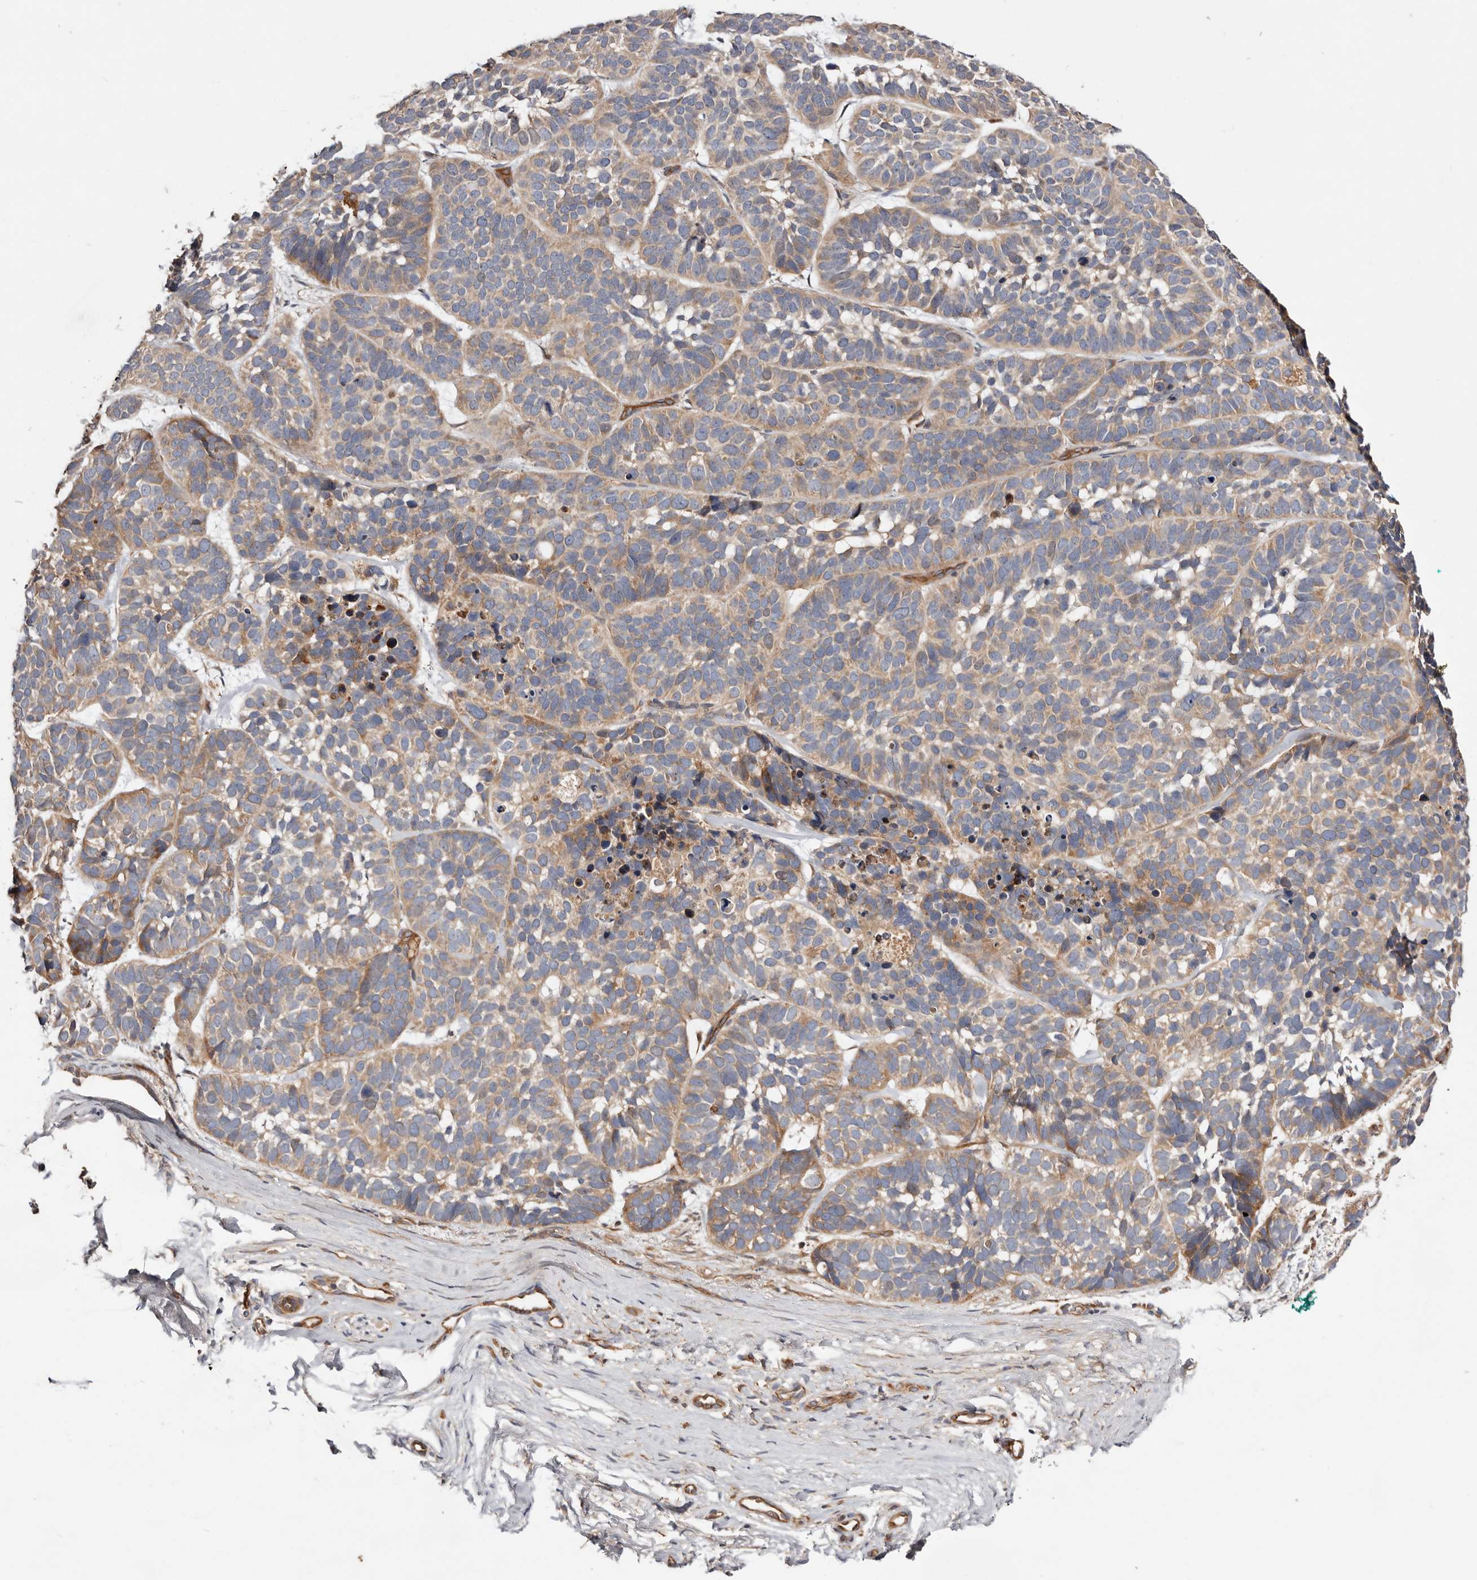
{"staining": {"intensity": "moderate", "quantity": "25%-75%", "location": "cytoplasmic/membranous"}, "tissue": "skin cancer", "cell_type": "Tumor cells", "image_type": "cancer", "snomed": [{"axis": "morphology", "description": "Basal cell carcinoma"}, {"axis": "topography", "description": "Skin"}], "caption": "Tumor cells demonstrate medium levels of moderate cytoplasmic/membranous expression in about 25%-75% of cells in human skin basal cell carcinoma. Immunohistochemistry (ihc) stains the protein of interest in brown and the nuclei are stained blue.", "gene": "MACF1", "patient": {"sex": "male", "age": 62}}